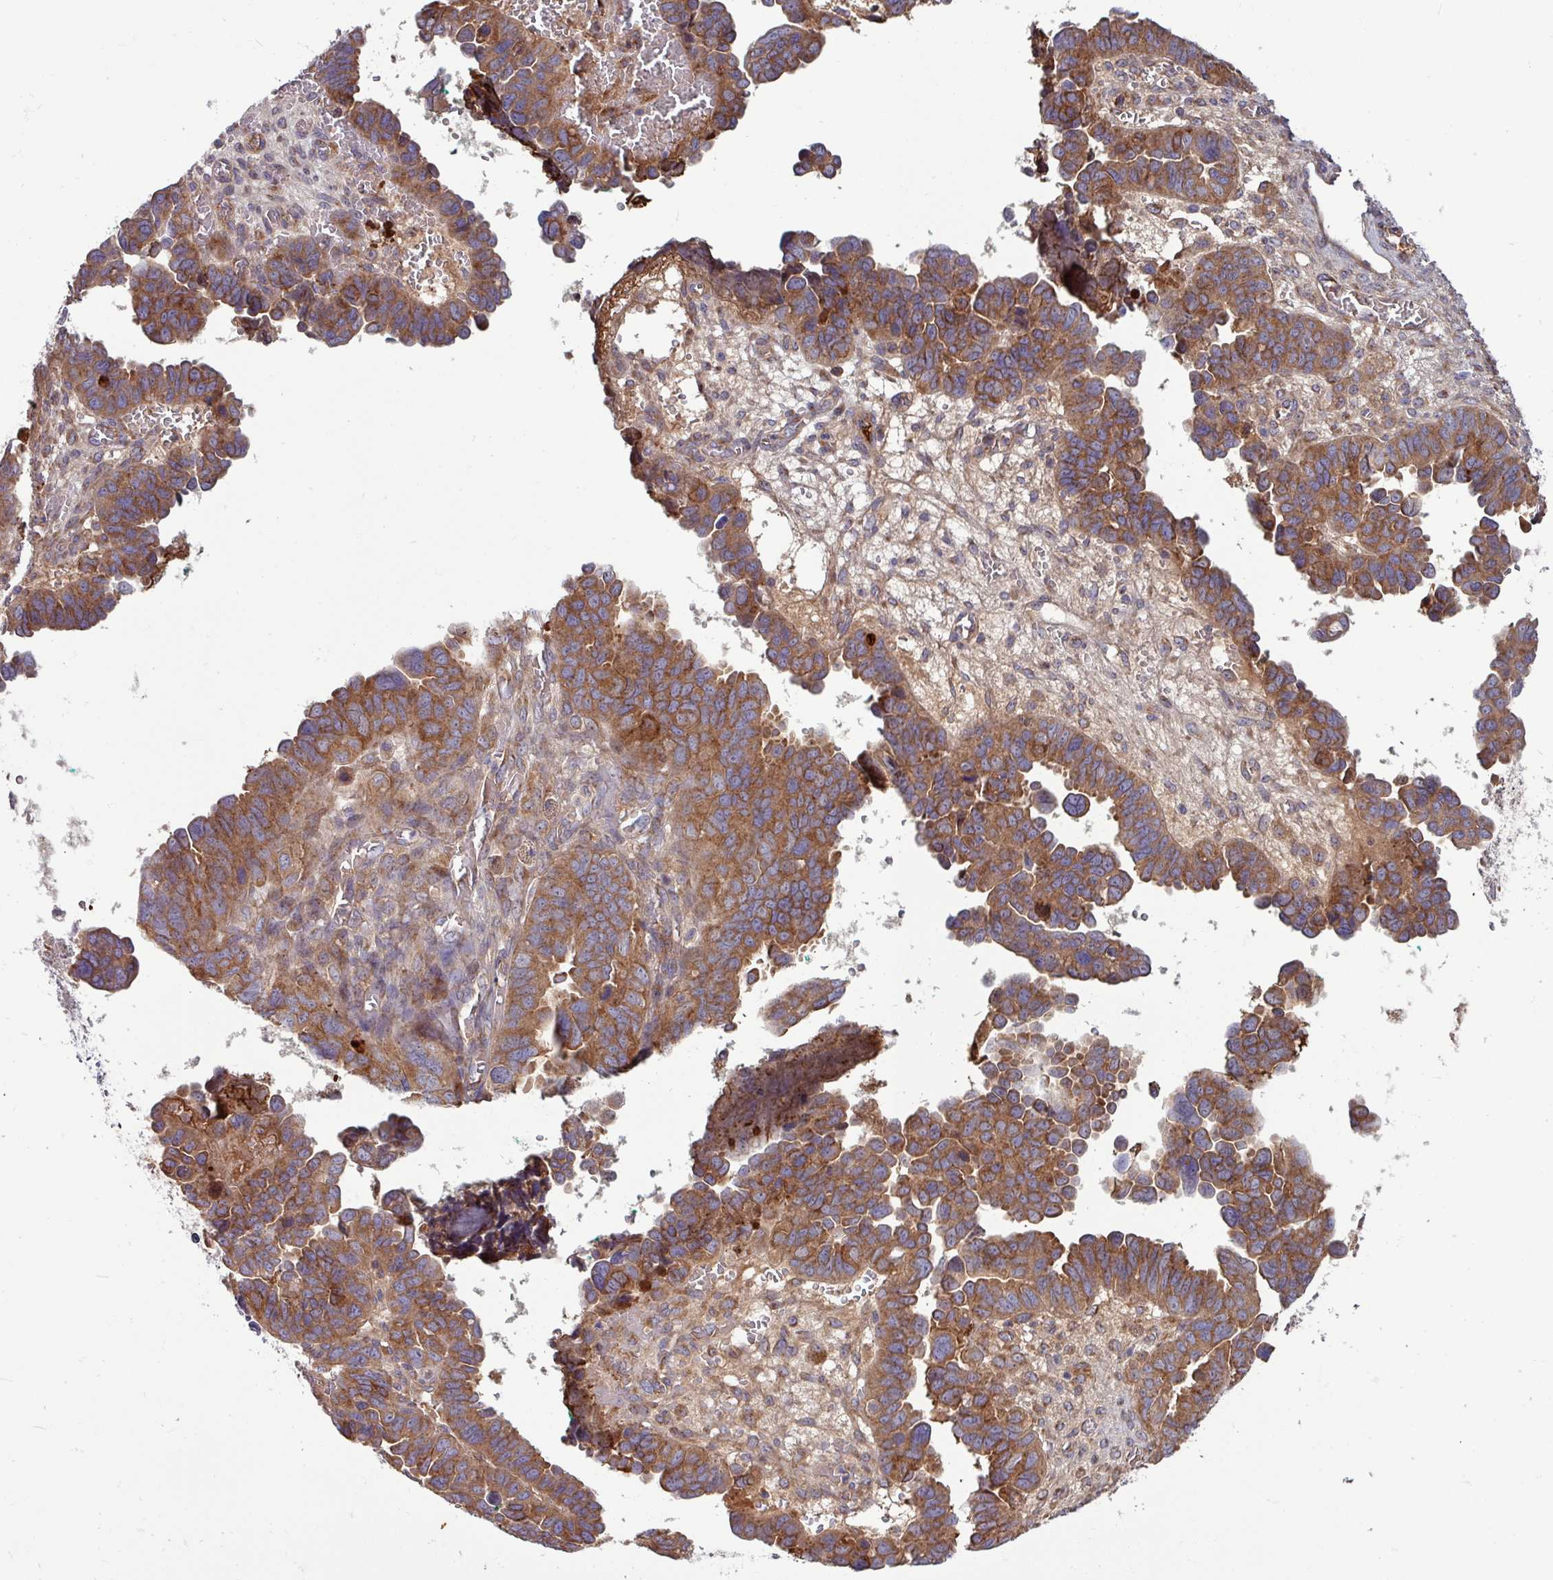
{"staining": {"intensity": "moderate", "quantity": ">75%", "location": "cytoplasmic/membranous"}, "tissue": "ovarian cancer", "cell_type": "Tumor cells", "image_type": "cancer", "snomed": [{"axis": "morphology", "description": "Cystadenocarcinoma, serous, NOS"}, {"axis": "topography", "description": "Ovary"}], "caption": "Ovarian cancer (serous cystadenocarcinoma) stained with IHC reveals moderate cytoplasmic/membranous positivity in about >75% of tumor cells.", "gene": "LSM12", "patient": {"sex": "female", "age": 64}}